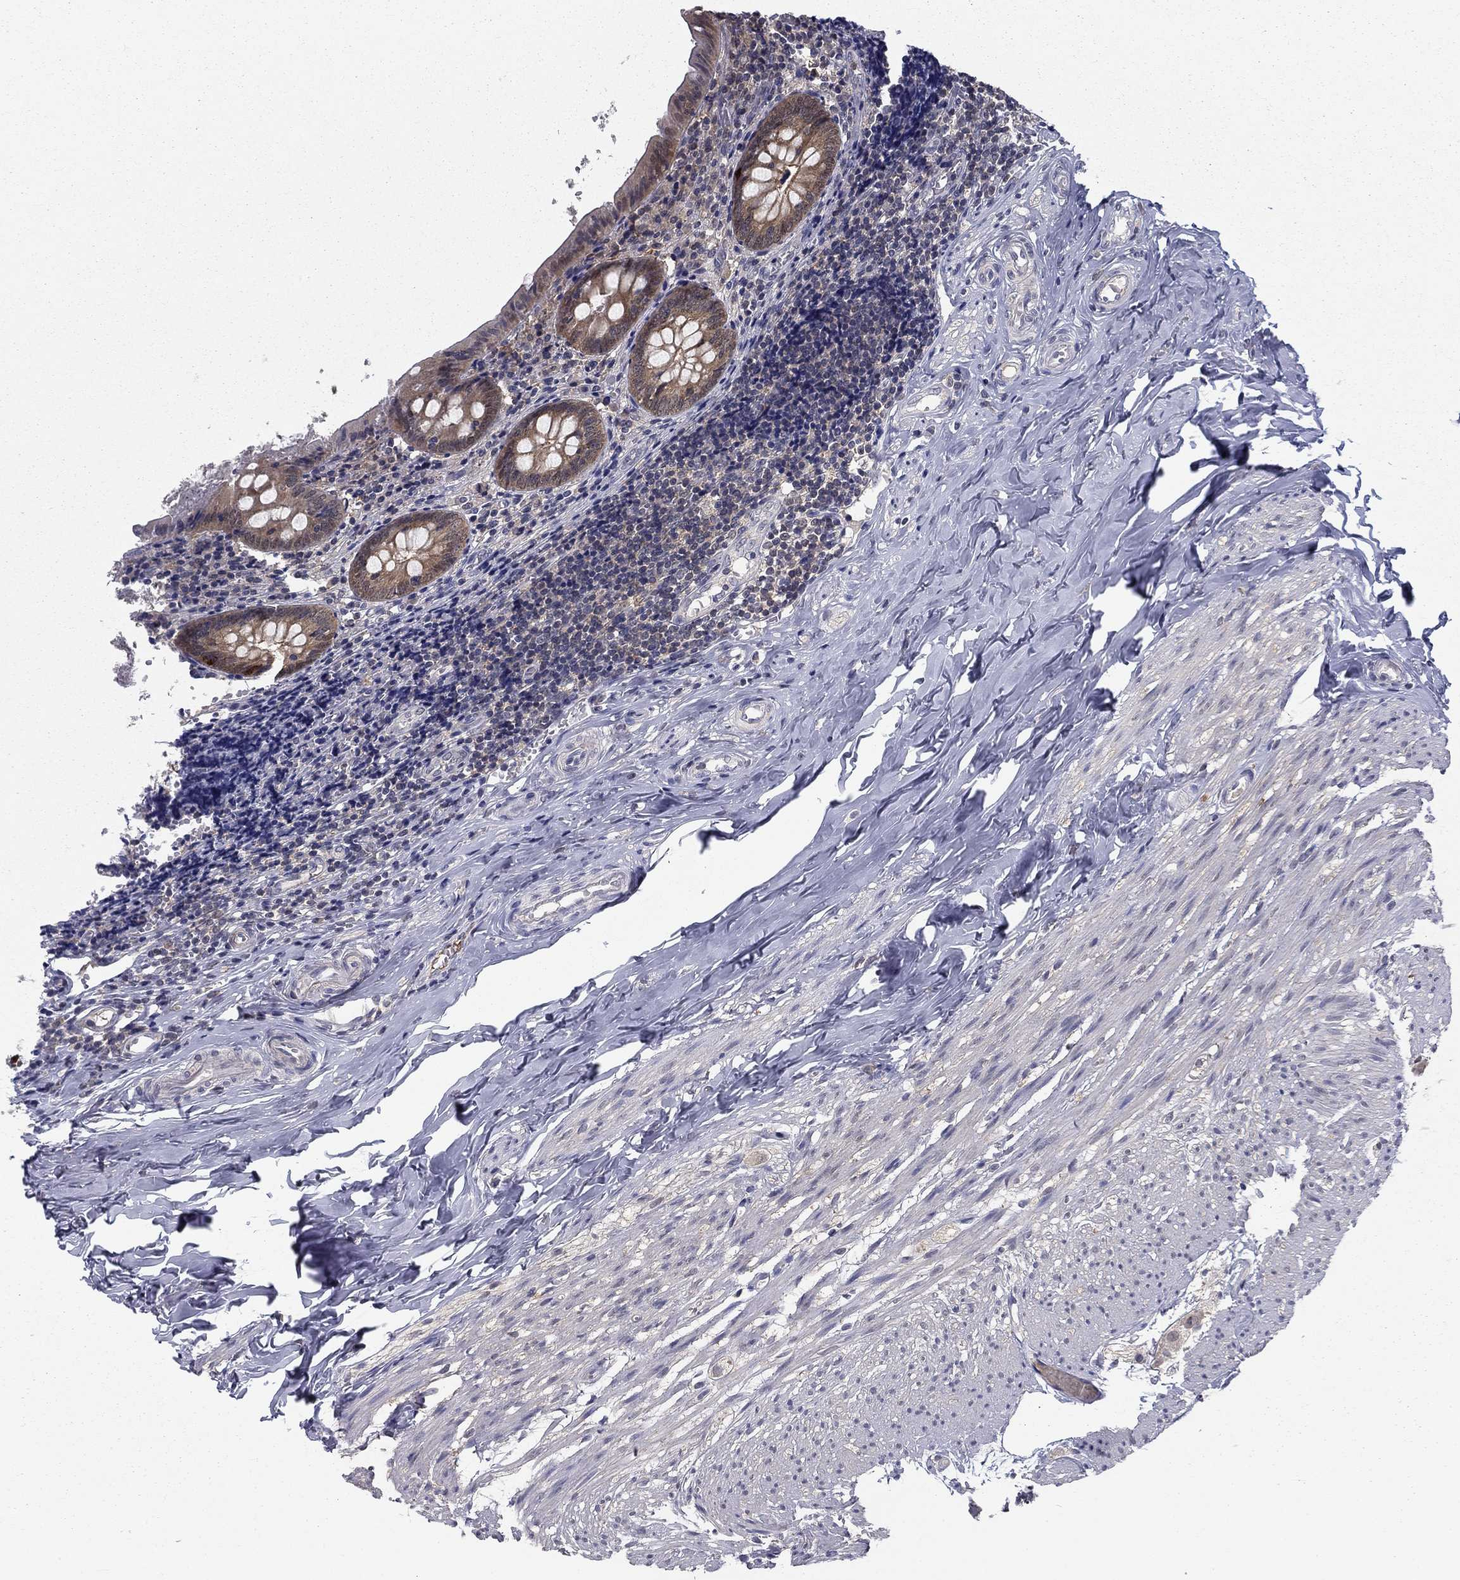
{"staining": {"intensity": "moderate", "quantity": ">75%", "location": "cytoplasmic/membranous,nuclear"}, "tissue": "appendix", "cell_type": "Glandular cells", "image_type": "normal", "snomed": [{"axis": "morphology", "description": "Normal tissue, NOS"}, {"axis": "topography", "description": "Appendix"}], "caption": "Appendix stained for a protein (brown) shows moderate cytoplasmic/membranous,nuclear positive staining in approximately >75% of glandular cells.", "gene": "NIT2", "patient": {"sex": "female", "age": 23}}